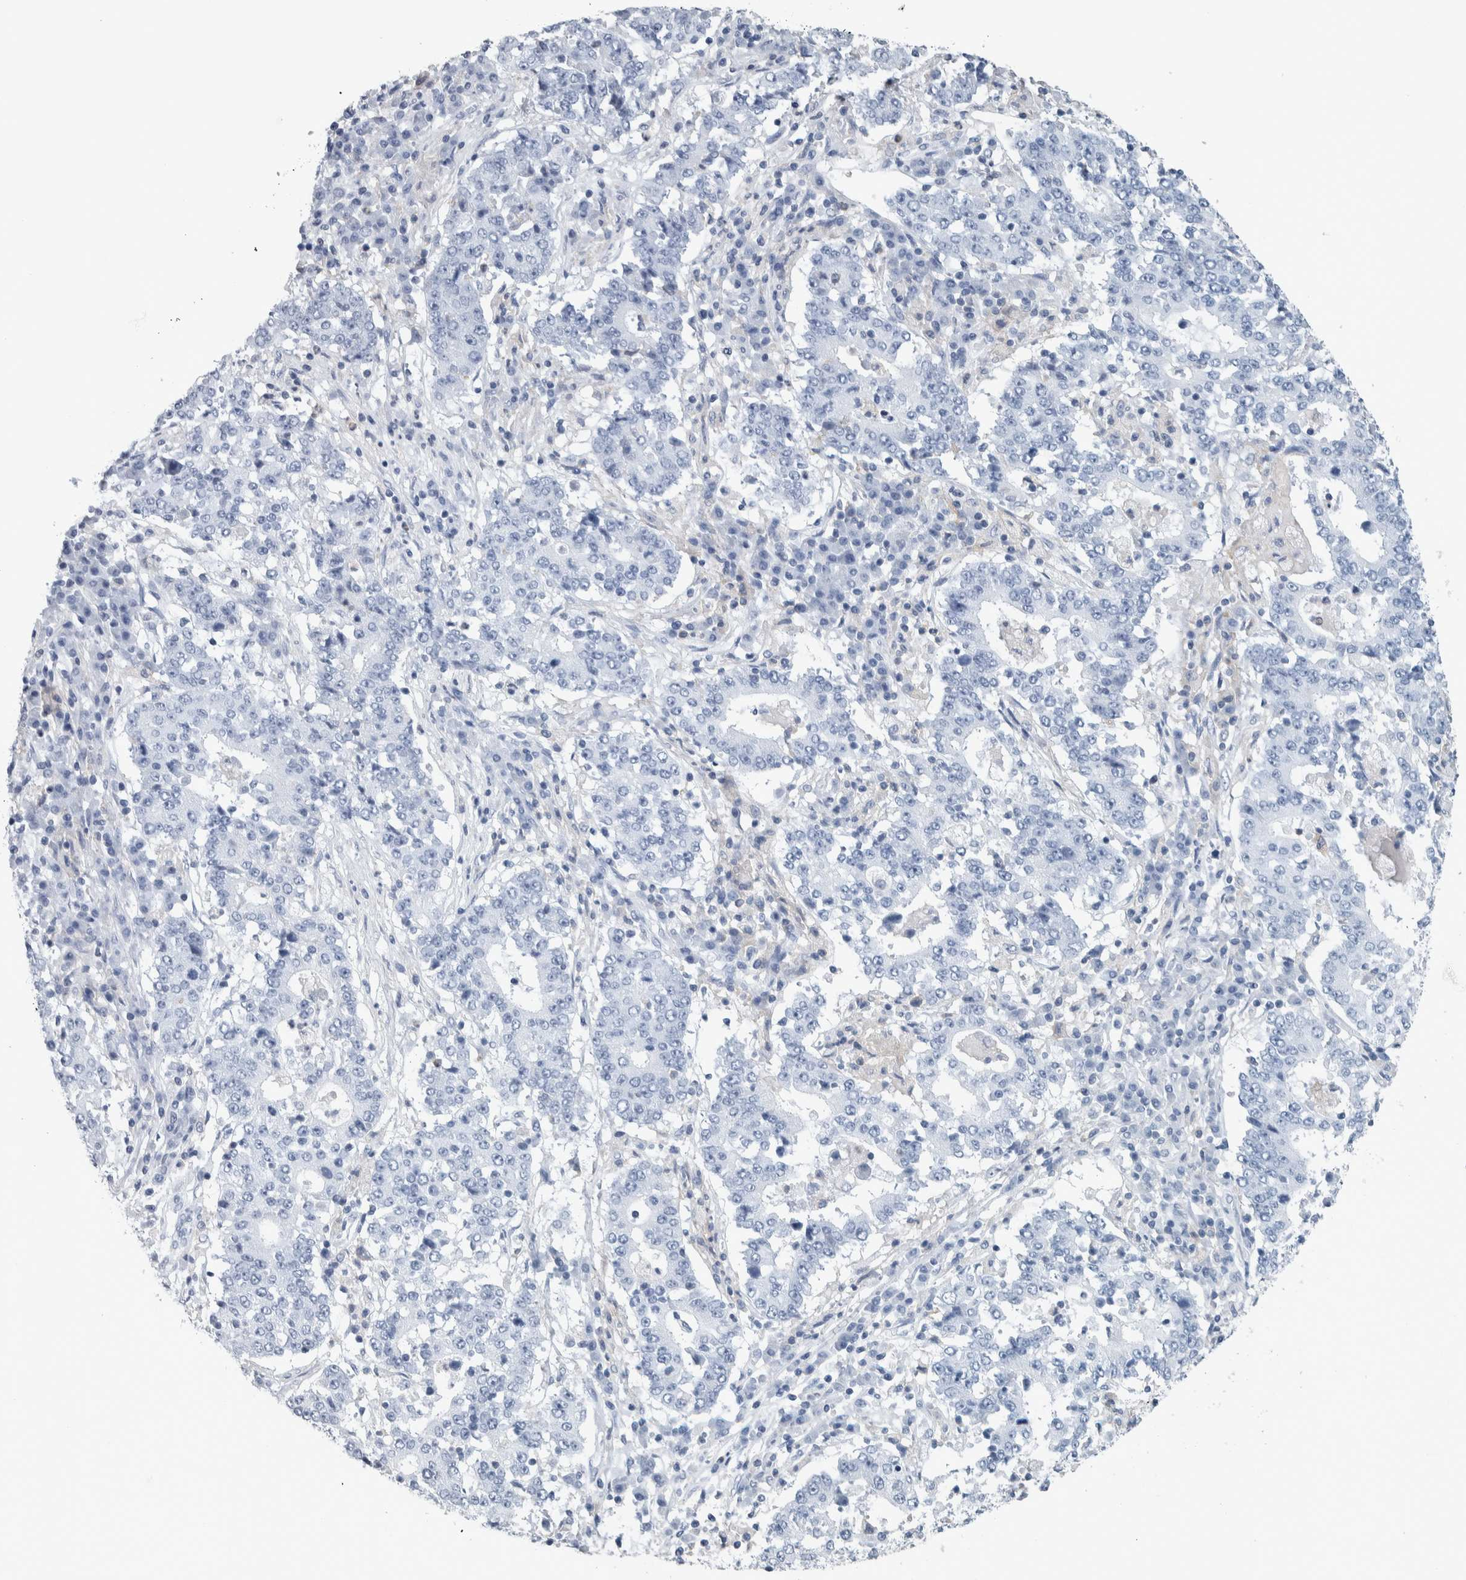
{"staining": {"intensity": "negative", "quantity": "none", "location": "none"}, "tissue": "stomach cancer", "cell_type": "Tumor cells", "image_type": "cancer", "snomed": [{"axis": "morphology", "description": "Adenocarcinoma, NOS"}, {"axis": "topography", "description": "Stomach"}], "caption": "IHC histopathology image of stomach cancer (adenocarcinoma) stained for a protein (brown), which exhibits no expression in tumor cells. The staining was performed using DAB (3,3'-diaminobenzidine) to visualize the protein expression in brown, while the nuclei were stained in blue with hematoxylin (Magnification: 20x).", "gene": "SKAP2", "patient": {"sex": "male", "age": 59}}